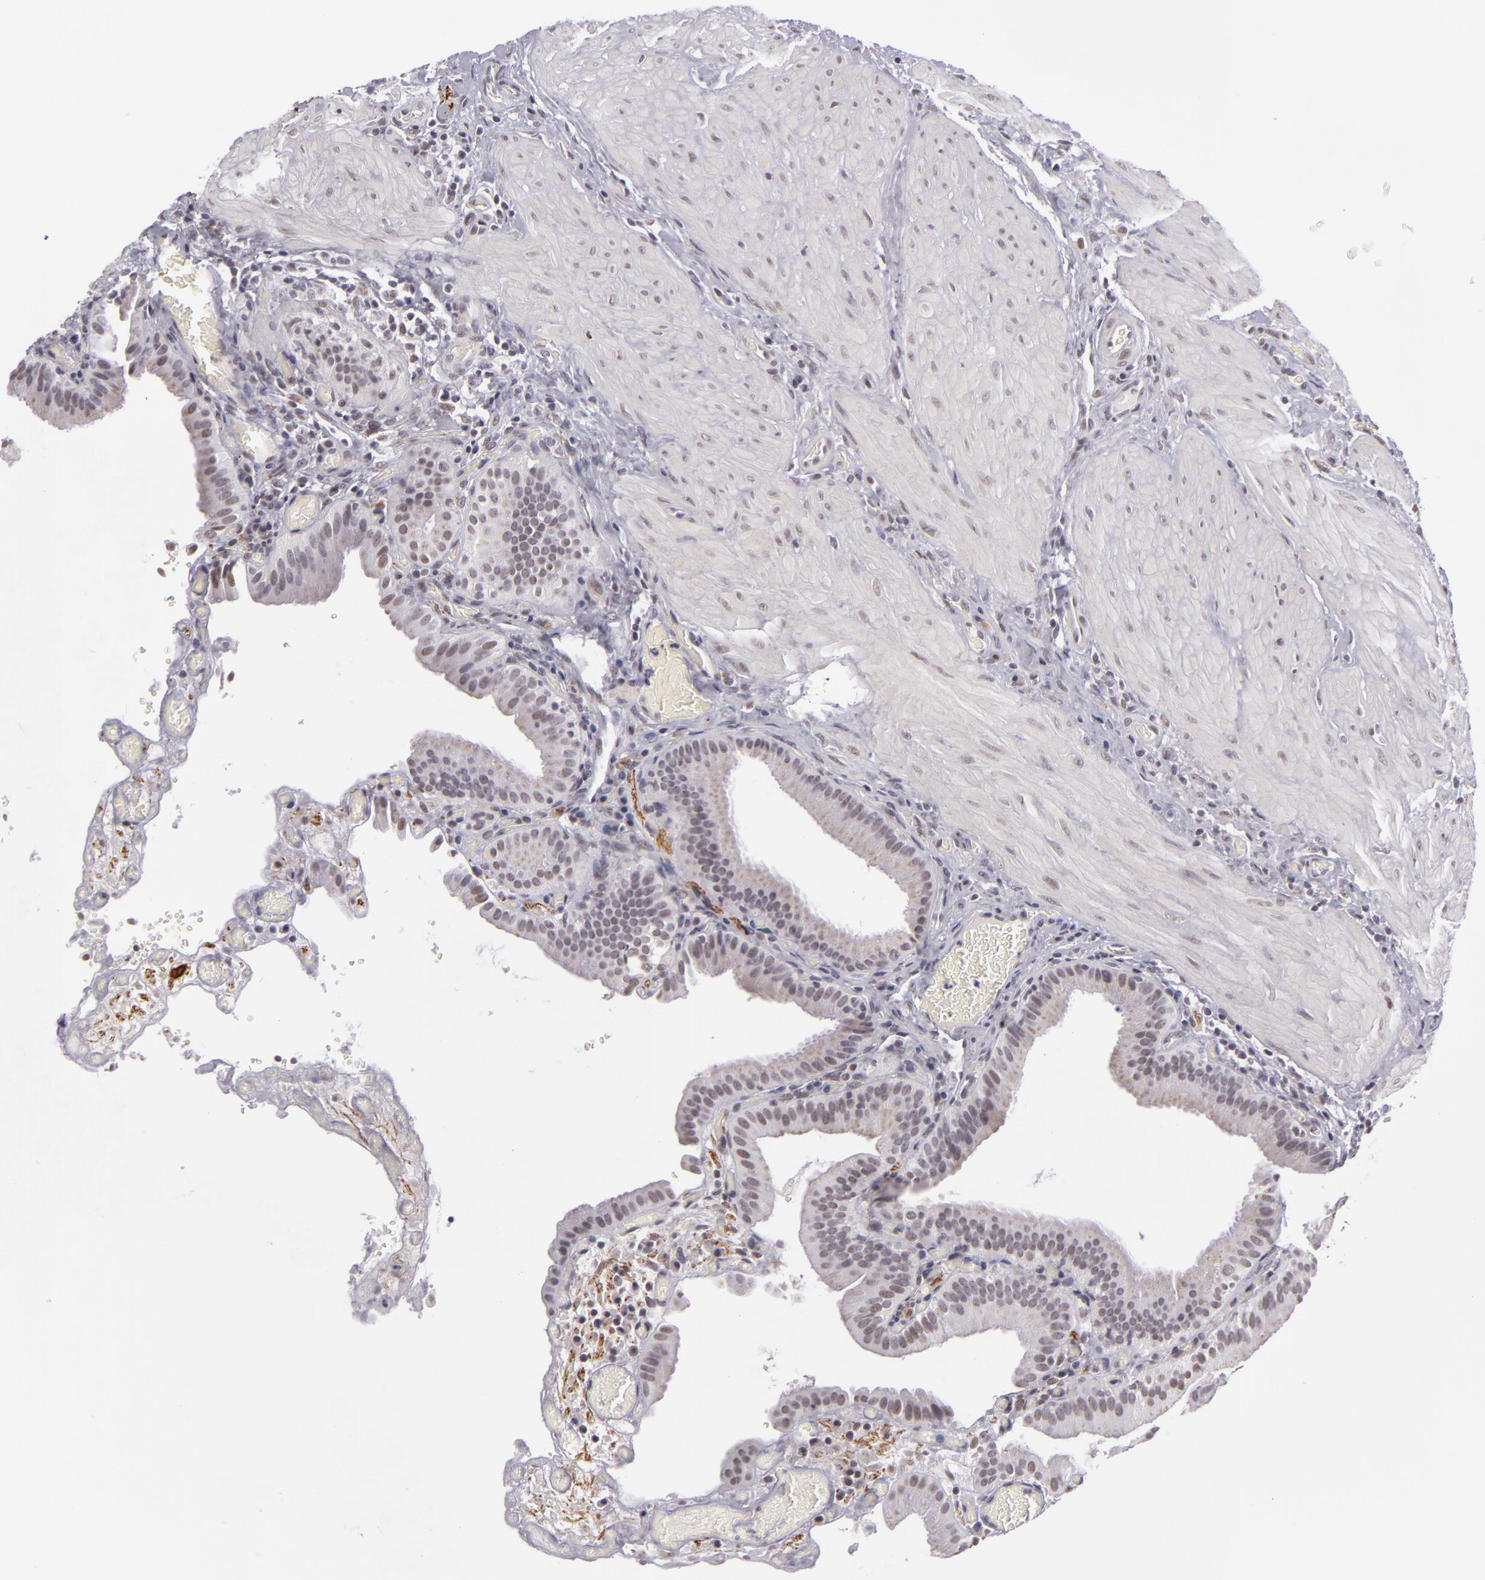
{"staining": {"intensity": "negative", "quantity": "none", "location": "none"}, "tissue": "gallbladder", "cell_type": "Glandular cells", "image_type": "normal", "snomed": [{"axis": "morphology", "description": "Normal tissue, NOS"}, {"axis": "topography", "description": "Gallbladder"}], "caption": "Immunohistochemistry photomicrograph of unremarkable gallbladder: gallbladder stained with DAB displays no significant protein expression in glandular cells.", "gene": "RRP7A", "patient": {"sex": "female", "age": 75}}